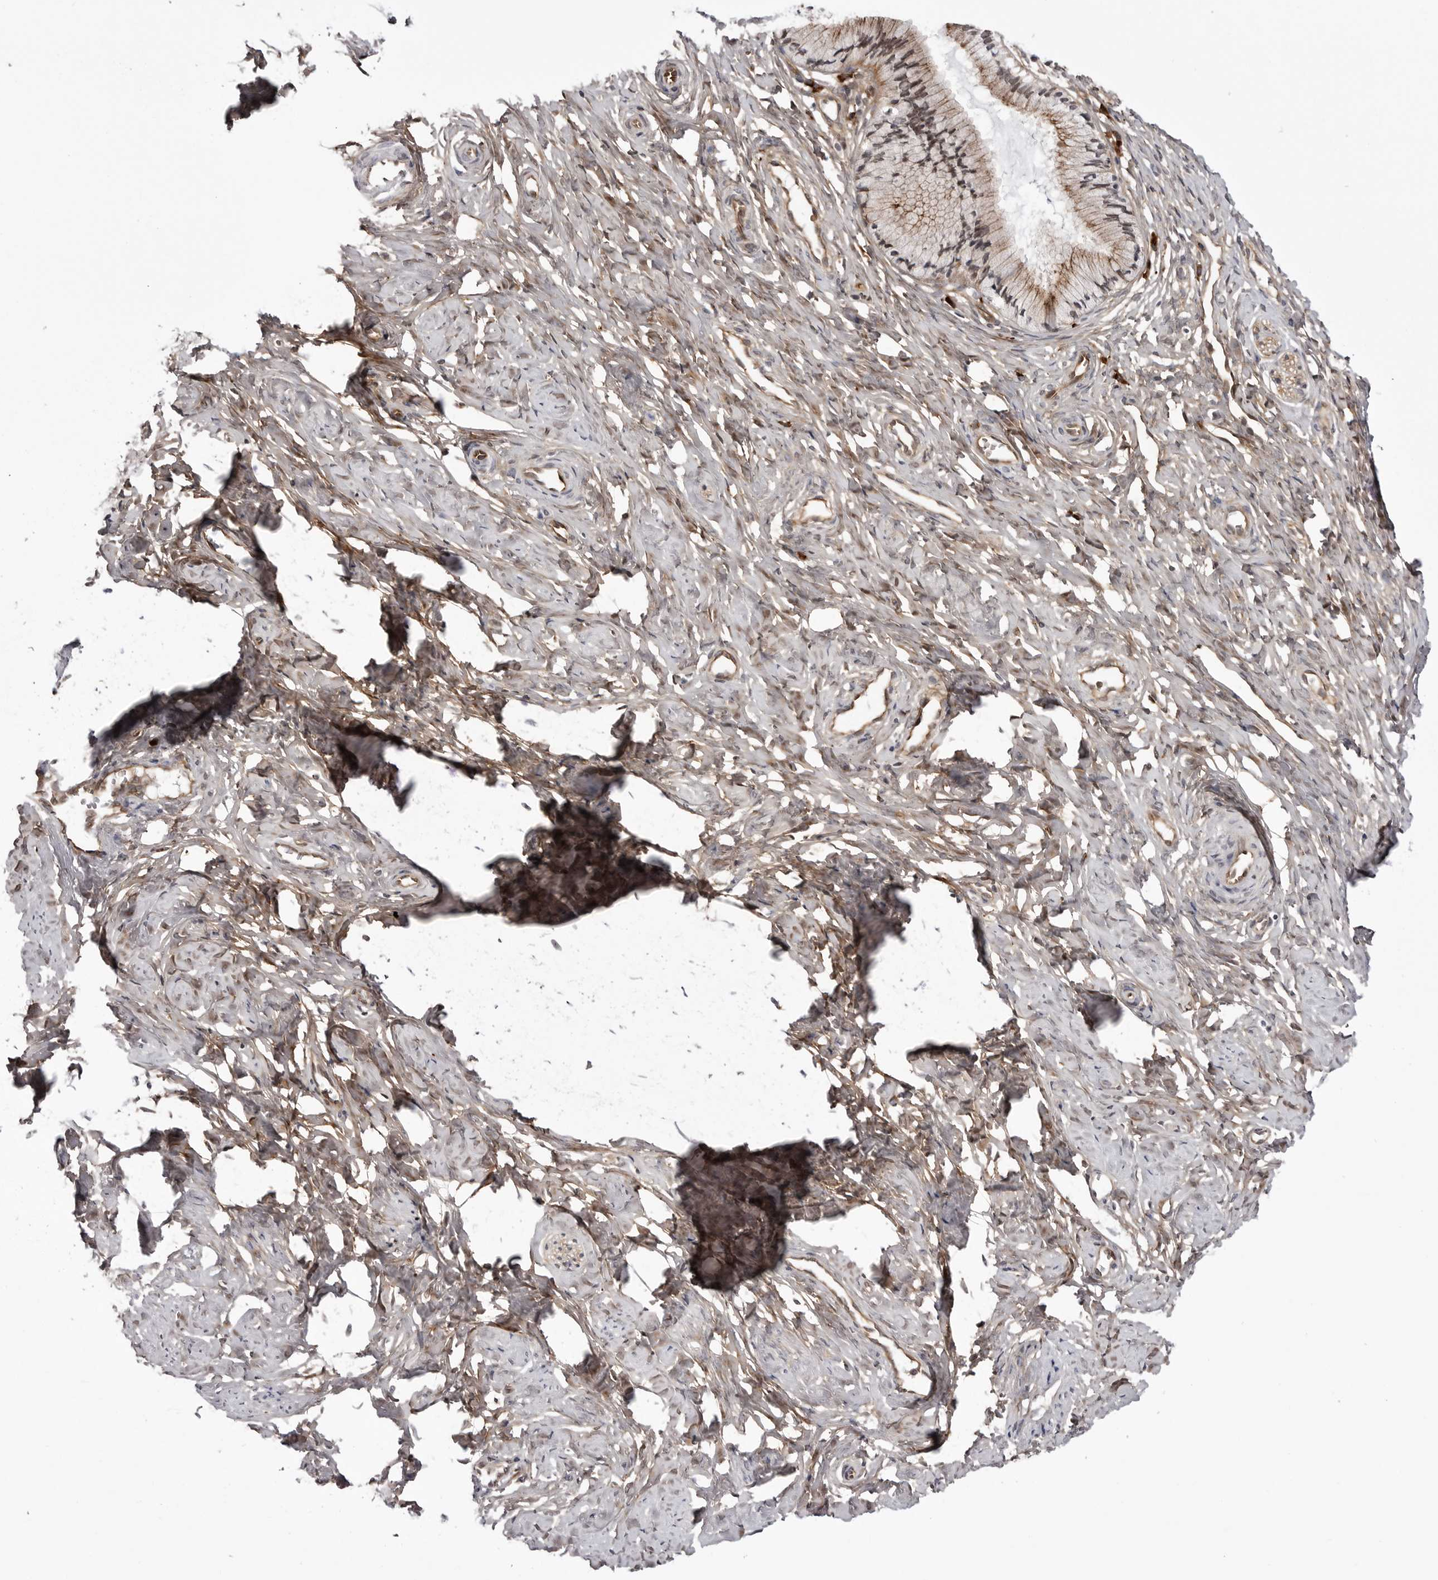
{"staining": {"intensity": "weak", "quantity": ">75%", "location": "cytoplasmic/membranous"}, "tissue": "cervix", "cell_type": "Glandular cells", "image_type": "normal", "snomed": [{"axis": "morphology", "description": "Normal tissue, NOS"}, {"axis": "topography", "description": "Cervix"}], "caption": "About >75% of glandular cells in unremarkable human cervix exhibit weak cytoplasmic/membranous protein staining as visualized by brown immunohistochemical staining.", "gene": "ARL5A", "patient": {"sex": "female", "age": 27}}